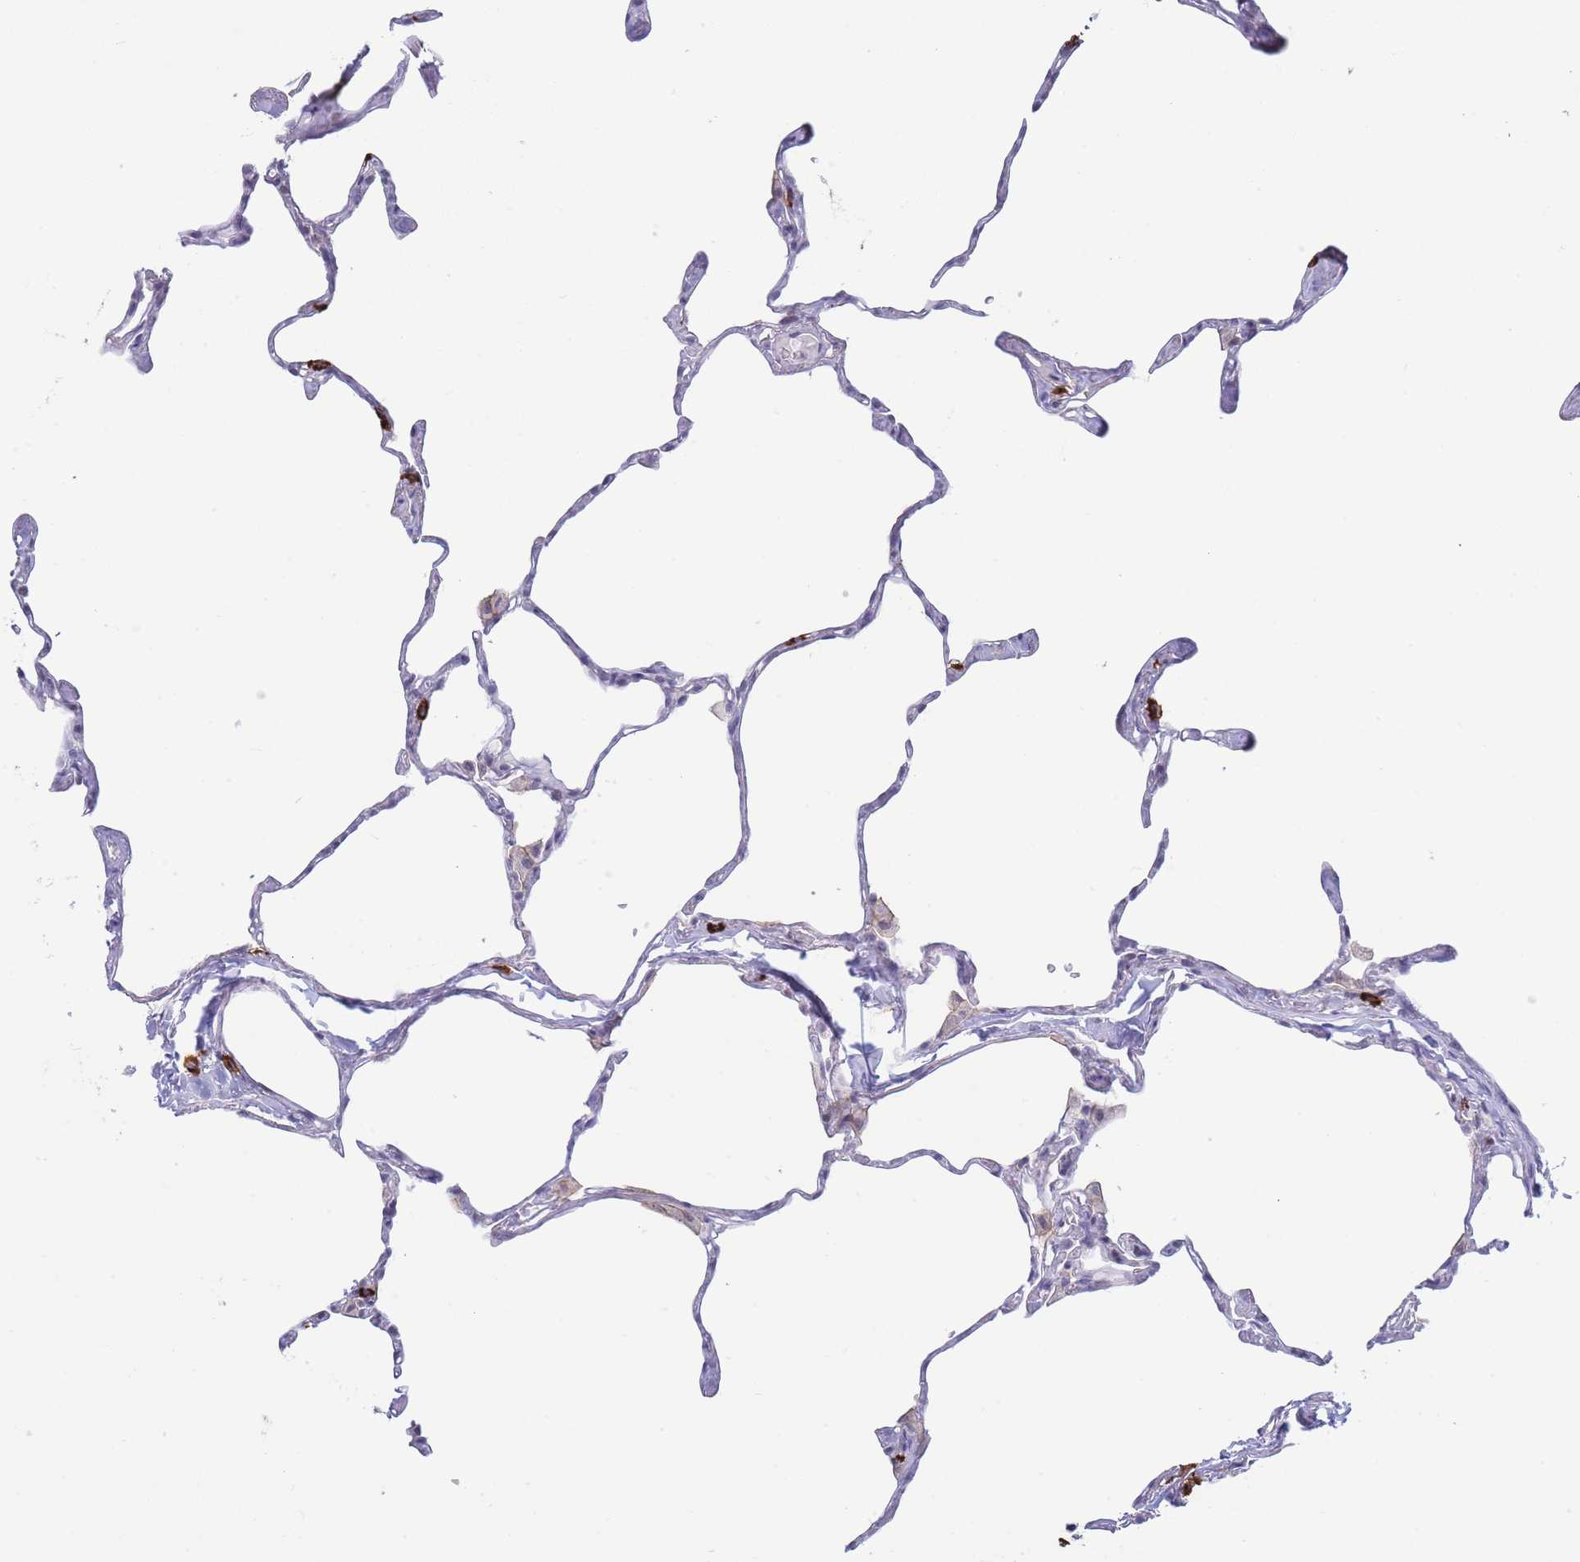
{"staining": {"intensity": "strong", "quantity": "<25%", "location": "cytoplasmic/membranous"}, "tissue": "lung", "cell_type": "Alveolar cells", "image_type": "normal", "snomed": [{"axis": "morphology", "description": "Normal tissue, NOS"}, {"axis": "topography", "description": "Lung"}], "caption": "An immunohistochemistry (IHC) photomicrograph of unremarkable tissue is shown. Protein staining in brown highlights strong cytoplasmic/membranous positivity in lung within alveolar cells. (DAB IHC, brown staining for protein, blue staining for nuclei).", "gene": "ASAP3", "patient": {"sex": "male", "age": 65}}